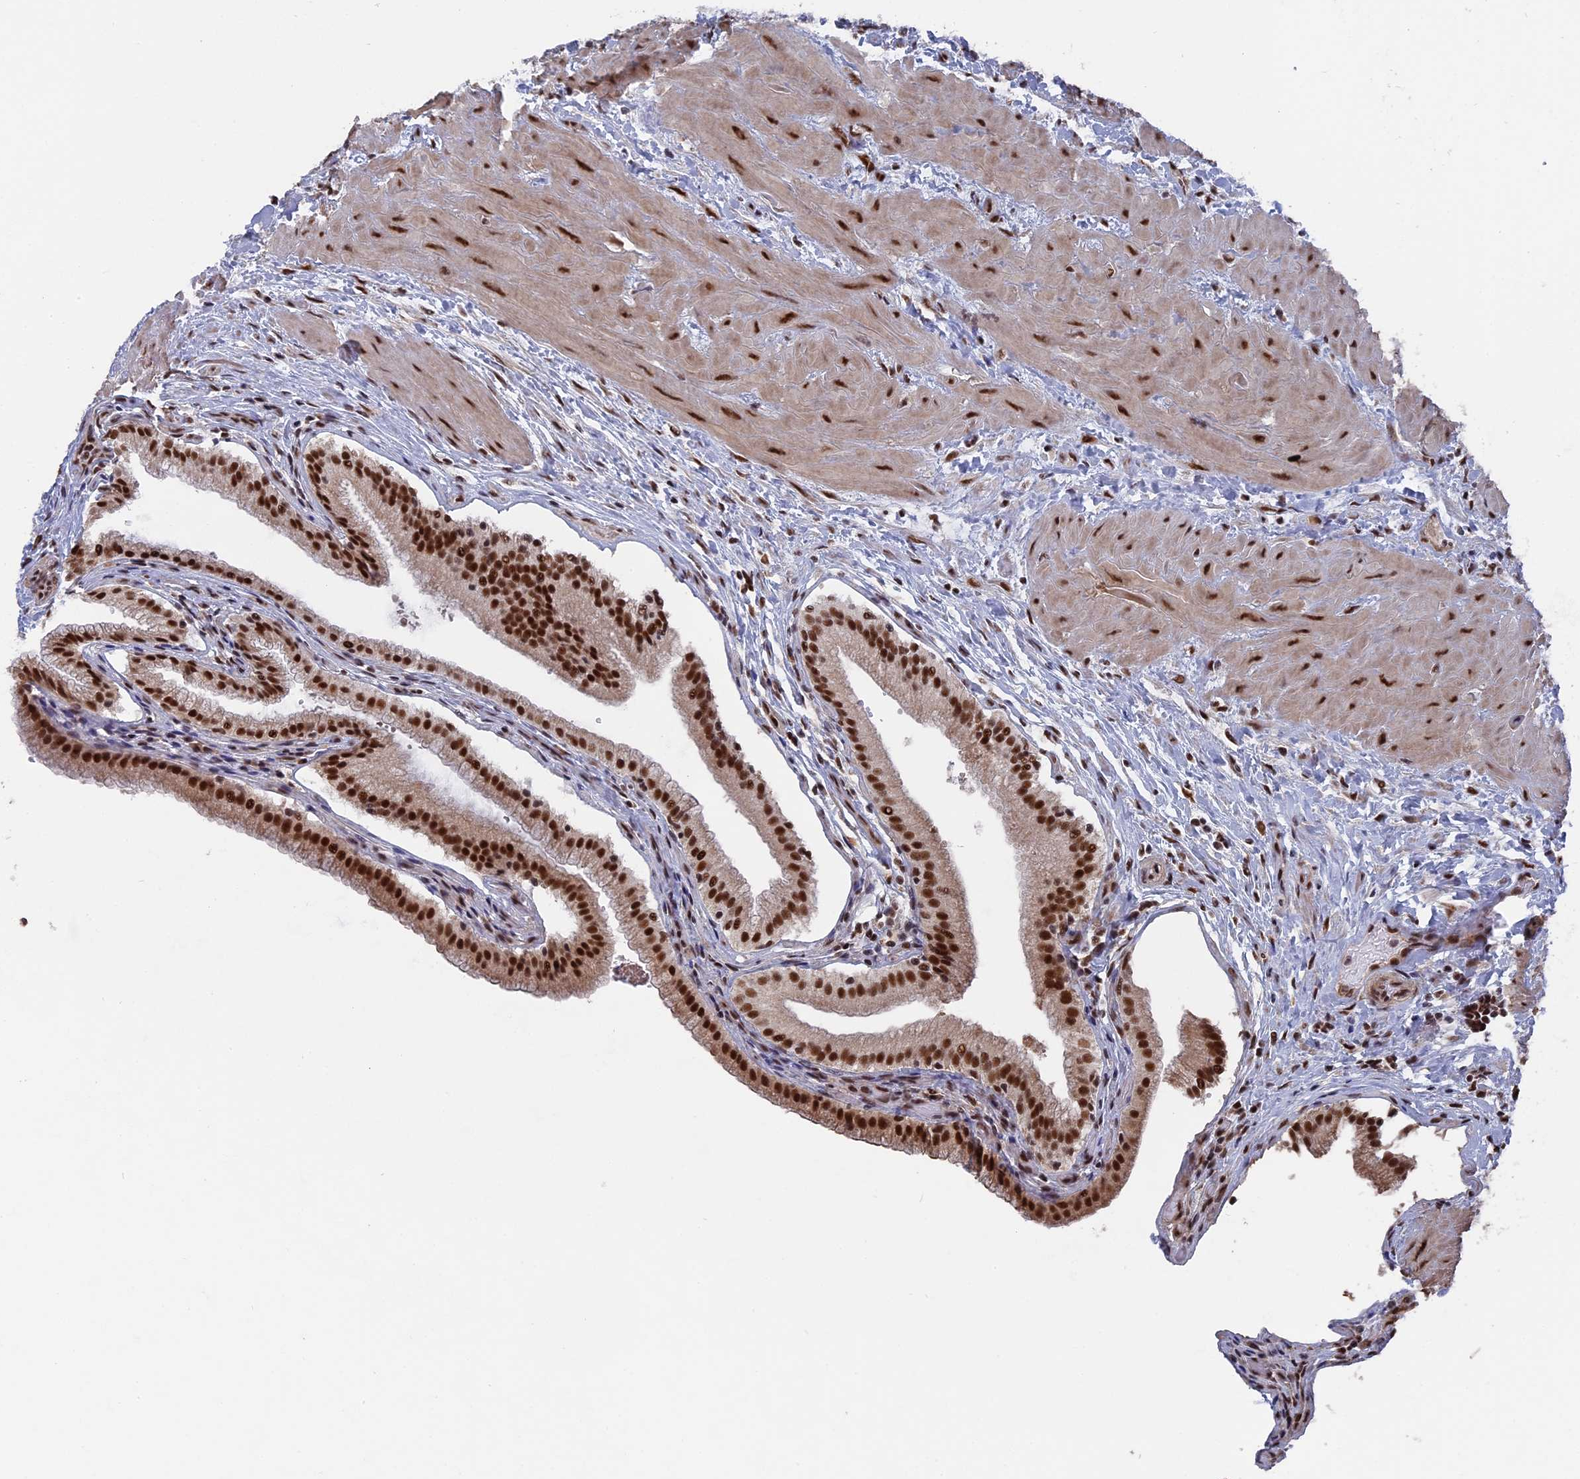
{"staining": {"intensity": "strong", "quantity": ">75%", "location": "nuclear"}, "tissue": "gallbladder", "cell_type": "Glandular cells", "image_type": "normal", "snomed": [{"axis": "morphology", "description": "Normal tissue, NOS"}, {"axis": "topography", "description": "Gallbladder"}], "caption": "Protein expression analysis of unremarkable human gallbladder reveals strong nuclear staining in about >75% of glandular cells.", "gene": "SF3A2", "patient": {"sex": "male", "age": 24}}